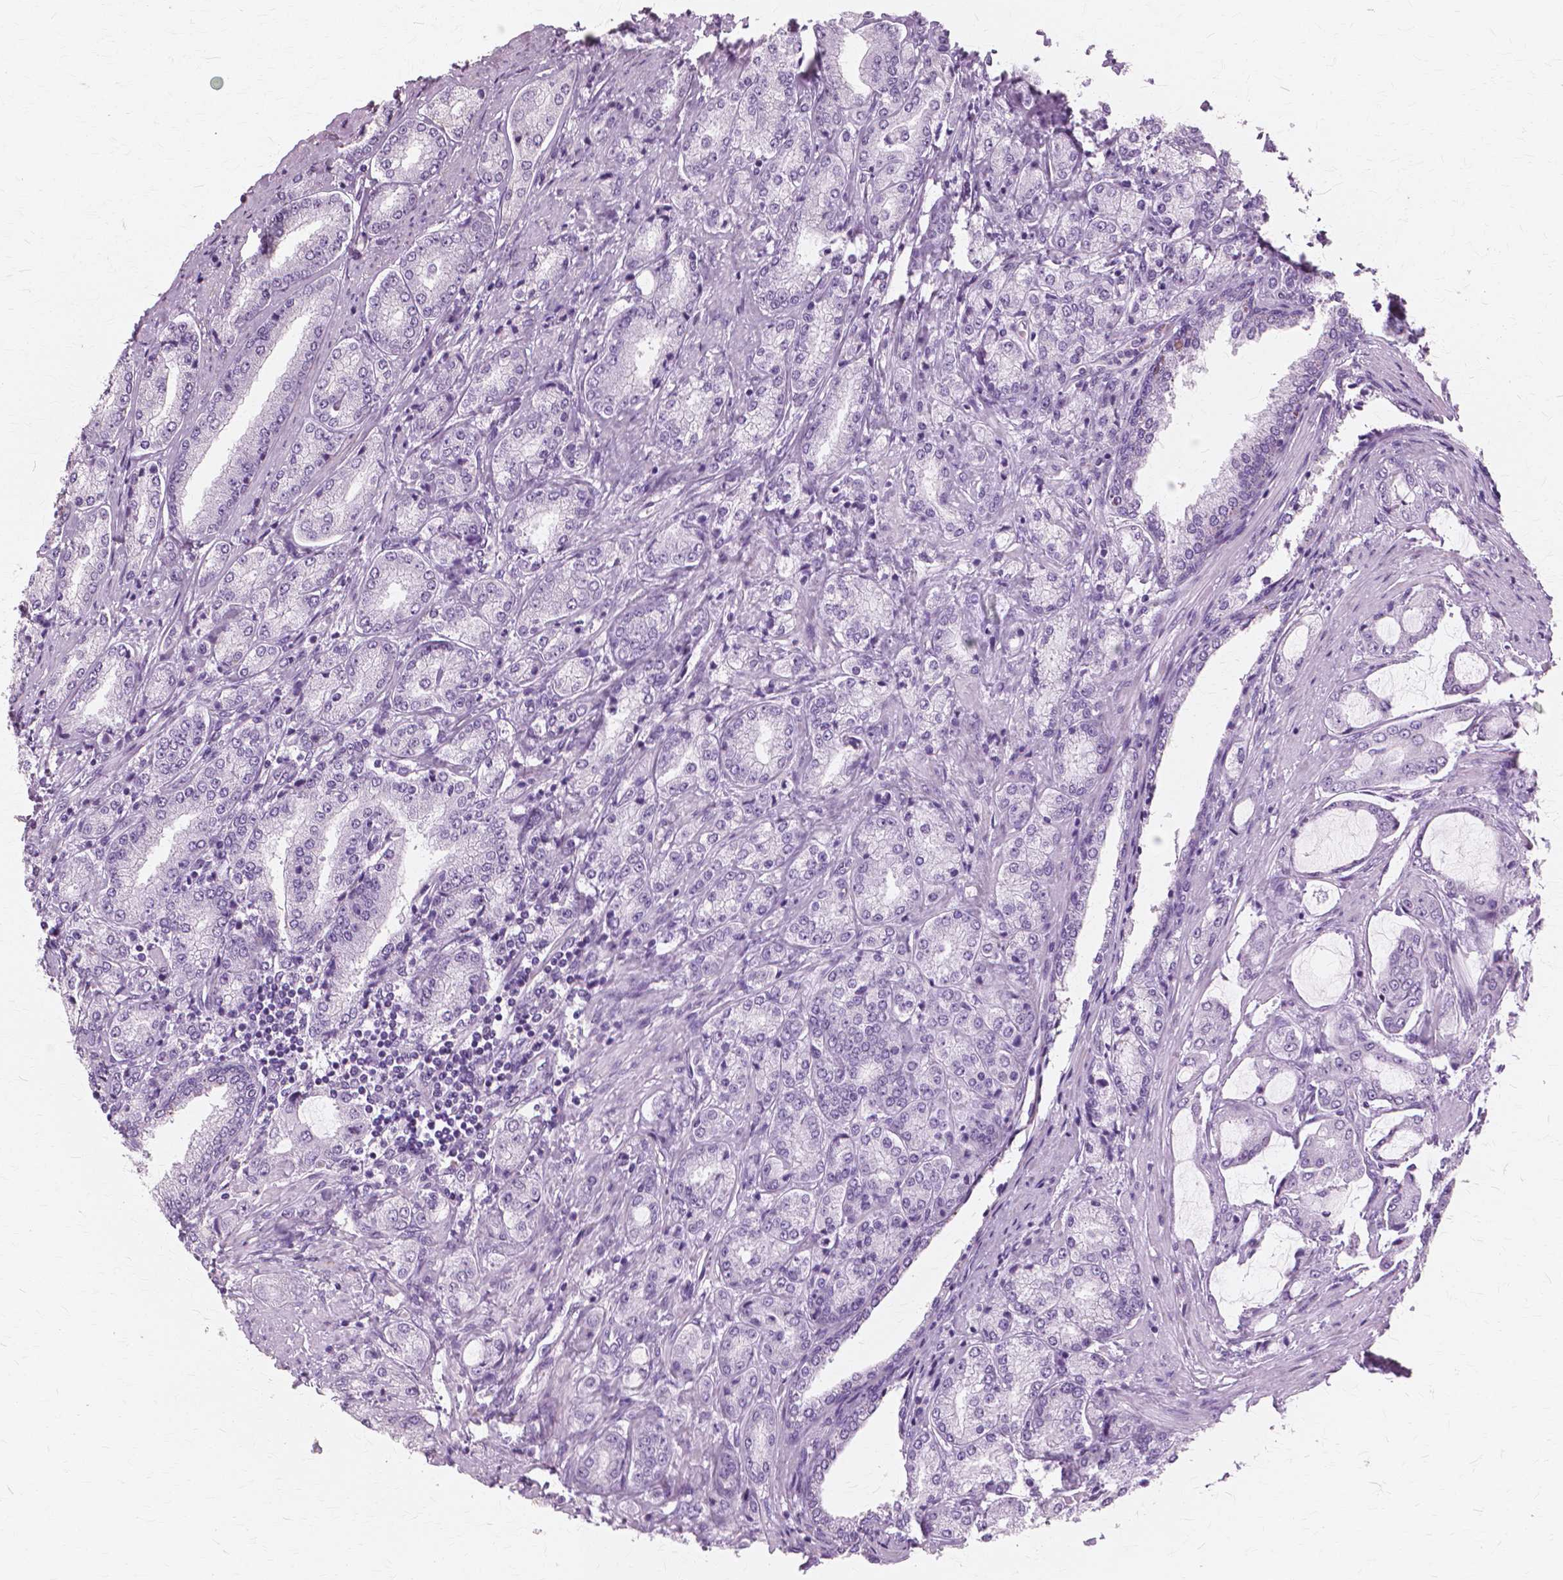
{"staining": {"intensity": "negative", "quantity": "none", "location": "none"}, "tissue": "prostate cancer", "cell_type": "Tumor cells", "image_type": "cancer", "snomed": [{"axis": "morphology", "description": "Adenocarcinoma, NOS"}, {"axis": "topography", "description": "Prostate"}], "caption": "Tumor cells are negative for brown protein staining in prostate adenocarcinoma.", "gene": "SFTPD", "patient": {"sex": "male", "age": 63}}